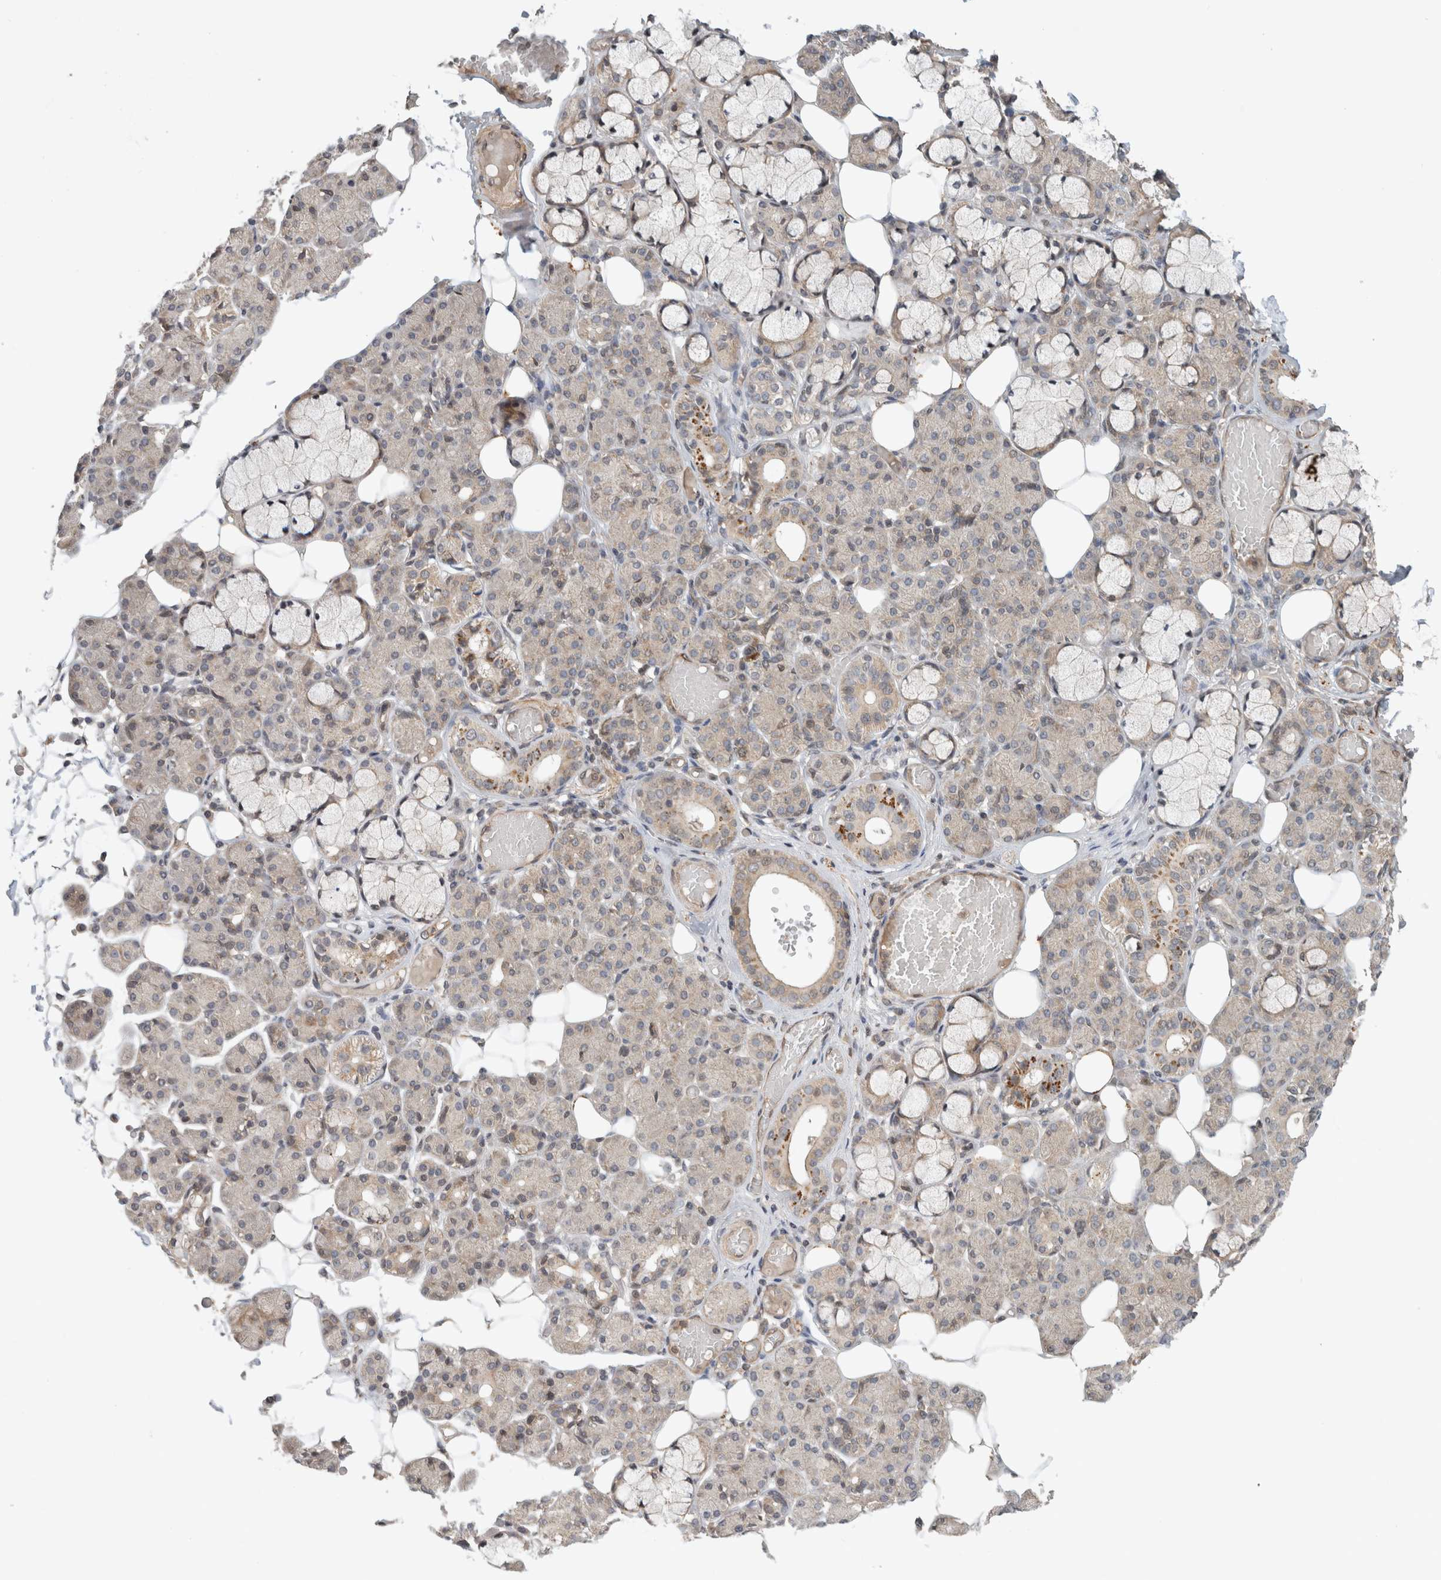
{"staining": {"intensity": "weak", "quantity": "25%-75%", "location": "cytoplasmic/membranous"}, "tissue": "salivary gland", "cell_type": "Glandular cells", "image_type": "normal", "snomed": [{"axis": "morphology", "description": "Normal tissue, NOS"}, {"axis": "topography", "description": "Salivary gland"}], "caption": "Immunohistochemical staining of unremarkable human salivary gland displays weak cytoplasmic/membranous protein positivity in about 25%-75% of glandular cells. (IHC, brightfield microscopy, high magnification).", "gene": "CAAP1", "patient": {"sex": "male", "age": 63}}